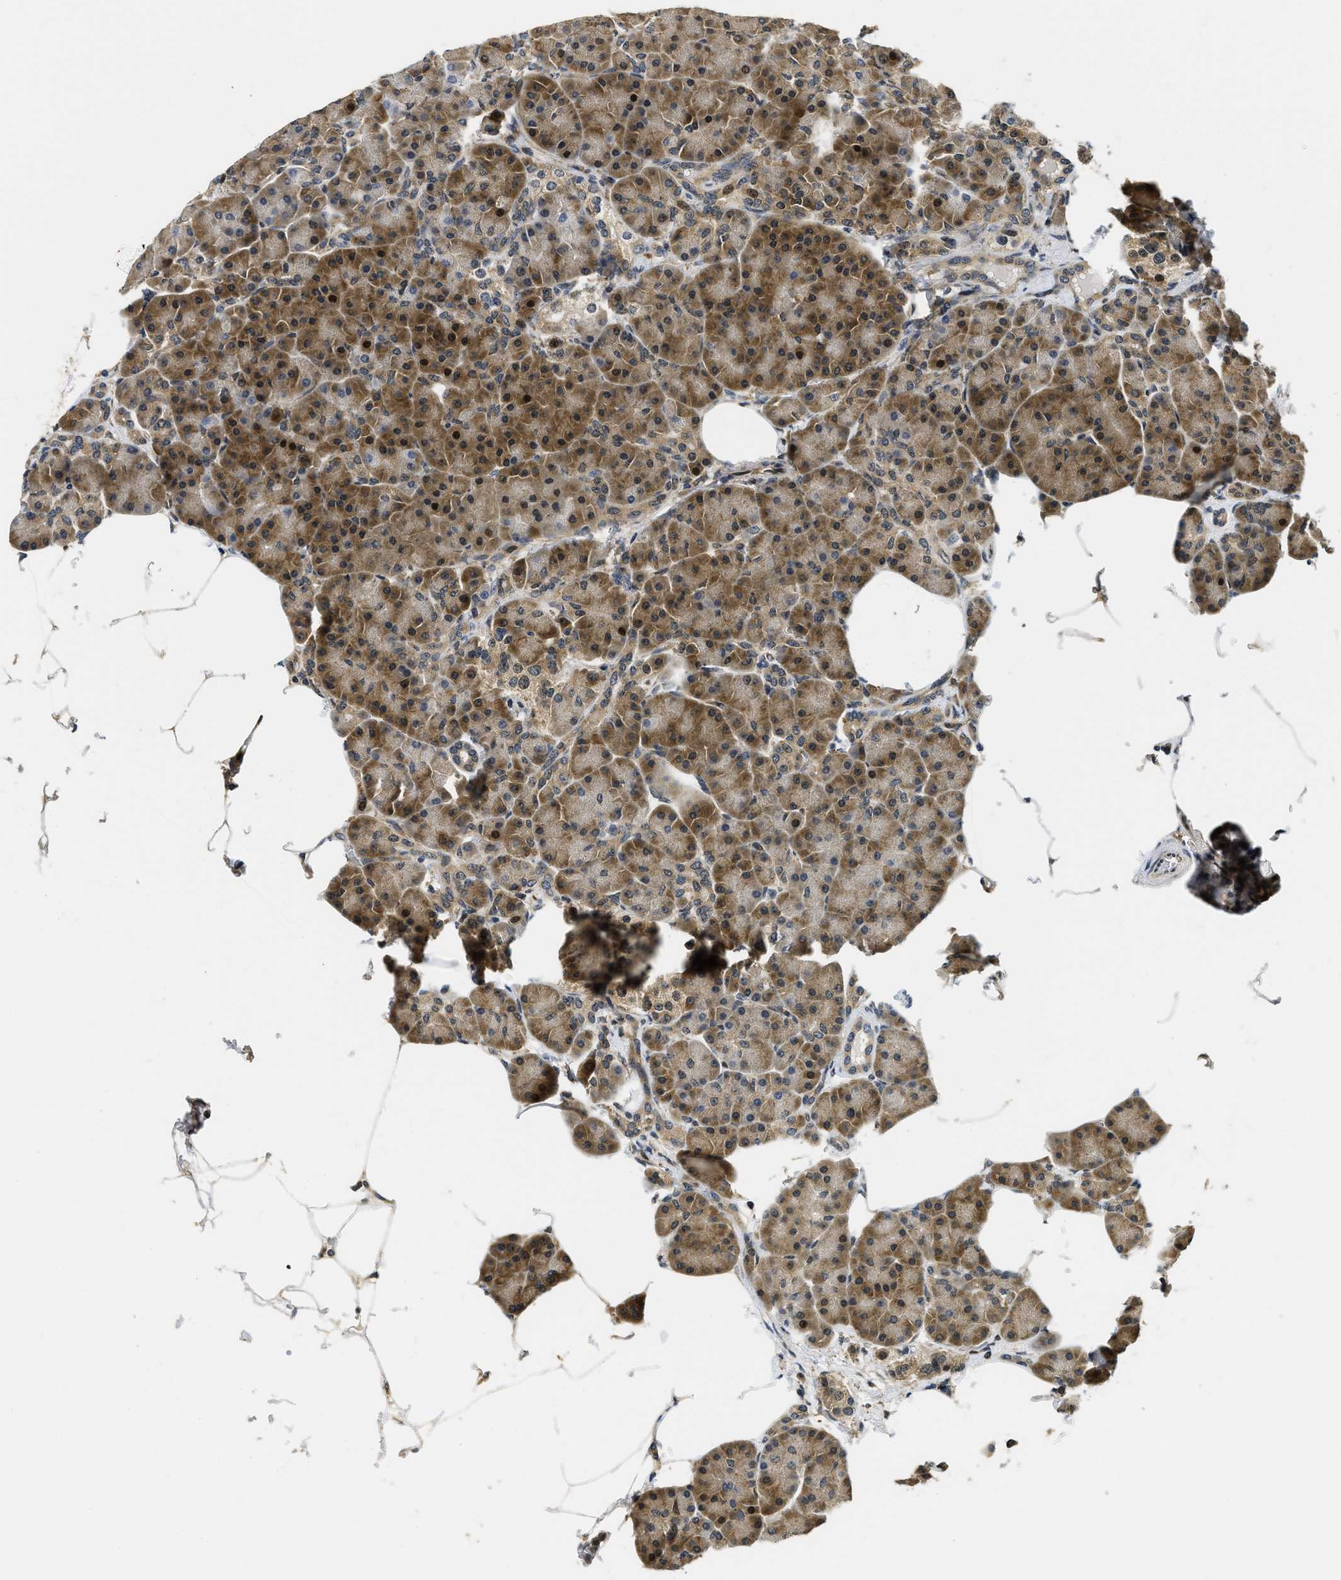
{"staining": {"intensity": "moderate", "quantity": ">75%", "location": "cytoplasmic/membranous,nuclear"}, "tissue": "pancreas", "cell_type": "Exocrine glandular cells", "image_type": "normal", "snomed": [{"axis": "morphology", "description": "Normal tissue, NOS"}, {"axis": "topography", "description": "Pancreas"}], "caption": "Protein analysis of normal pancreas demonstrates moderate cytoplasmic/membranous,nuclear staining in about >75% of exocrine glandular cells.", "gene": "ADSL", "patient": {"sex": "female", "age": 70}}